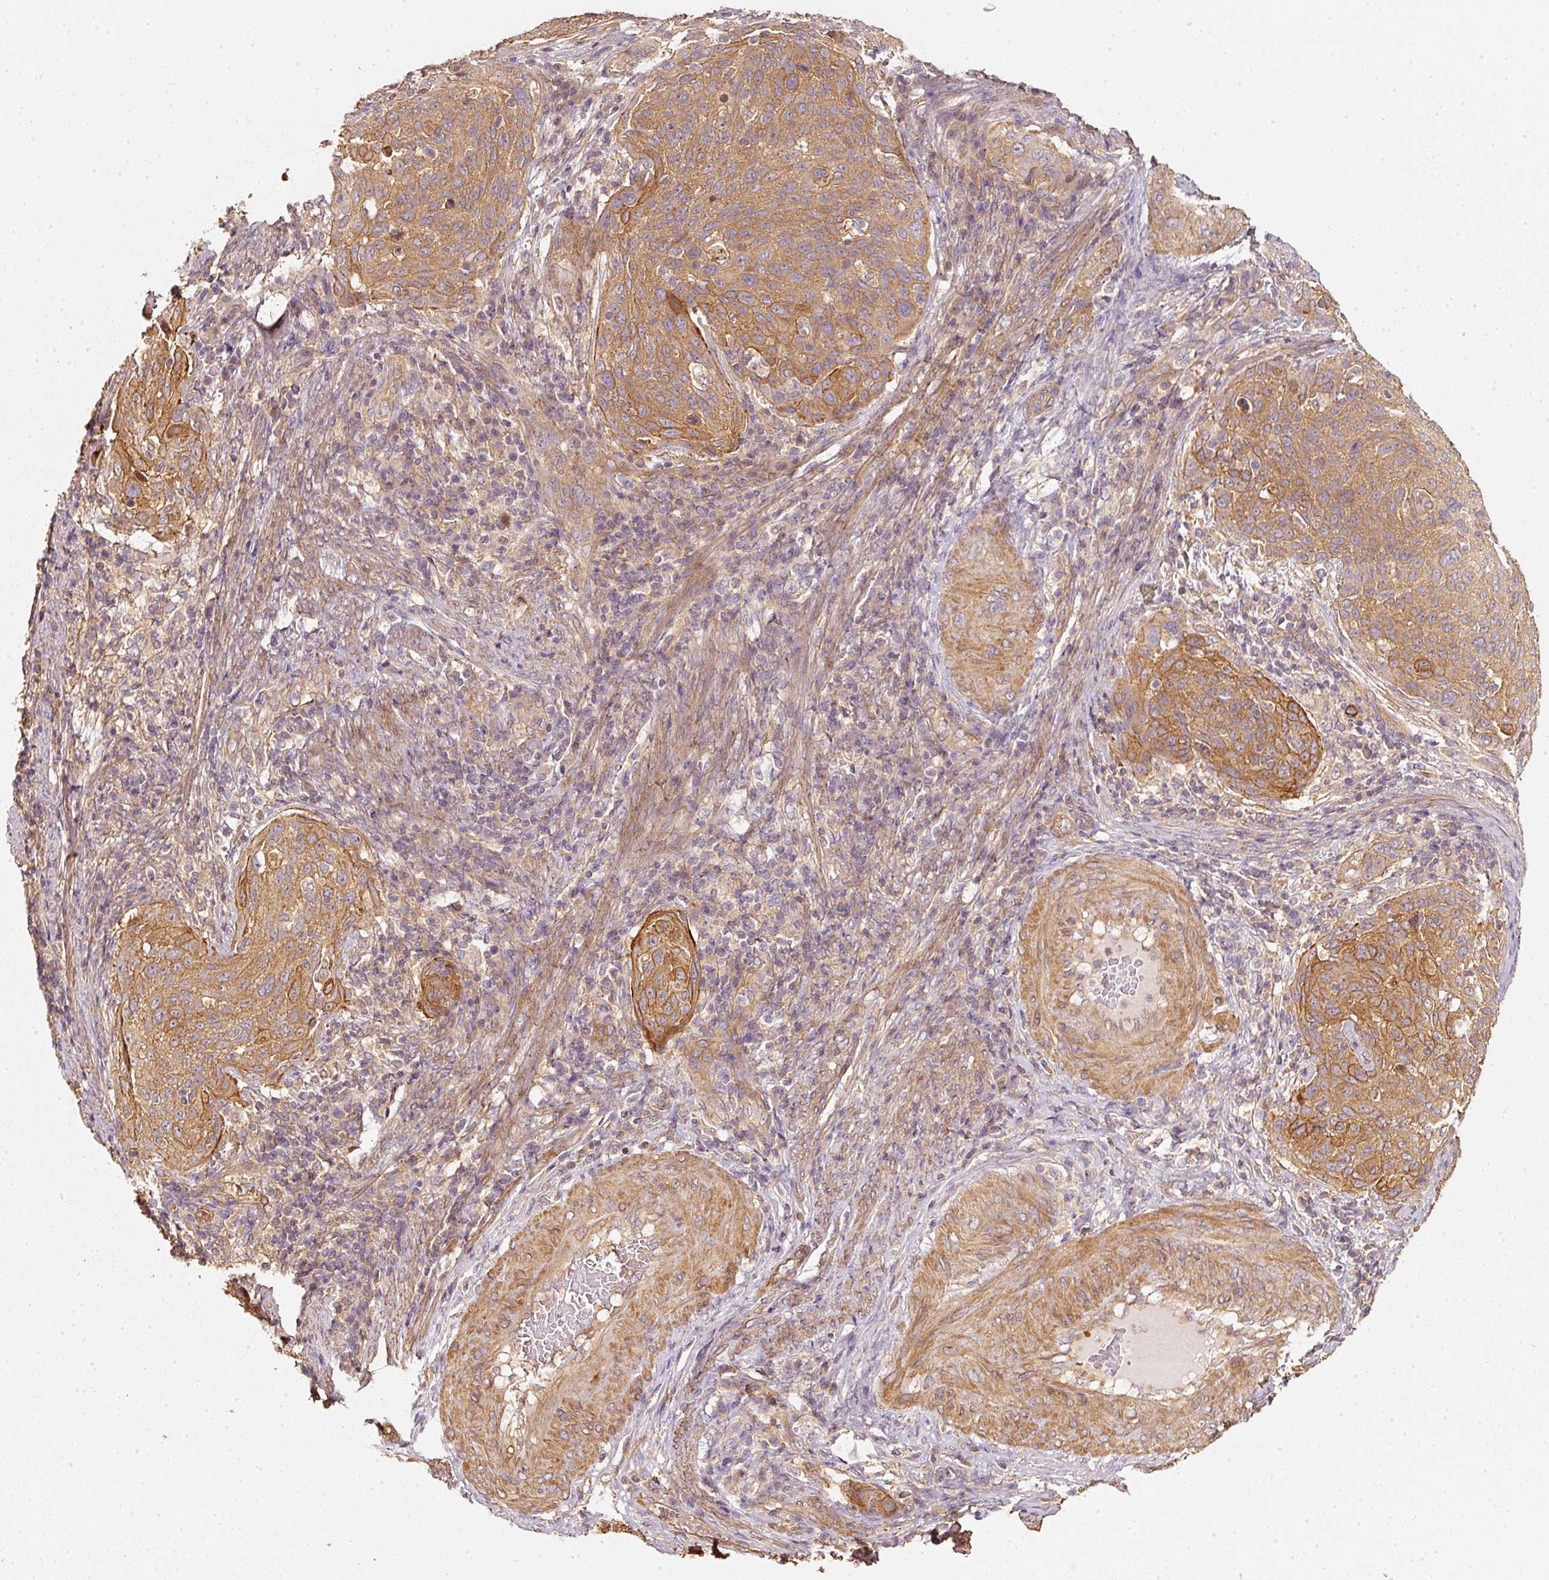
{"staining": {"intensity": "moderate", "quantity": ">75%", "location": "cytoplasmic/membranous"}, "tissue": "cervical cancer", "cell_type": "Tumor cells", "image_type": "cancer", "snomed": [{"axis": "morphology", "description": "Squamous cell carcinoma, NOS"}, {"axis": "topography", "description": "Cervix"}], "caption": "A high-resolution histopathology image shows immunohistochemistry (IHC) staining of squamous cell carcinoma (cervical), which demonstrates moderate cytoplasmic/membranous staining in approximately >75% of tumor cells. The staining was performed using DAB to visualize the protein expression in brown, while the nuclei were stained in blue with hematoxylin (Magnification: 20x).", "gene": "CEP95", "patient": {"sex": "female", "age": 31}}